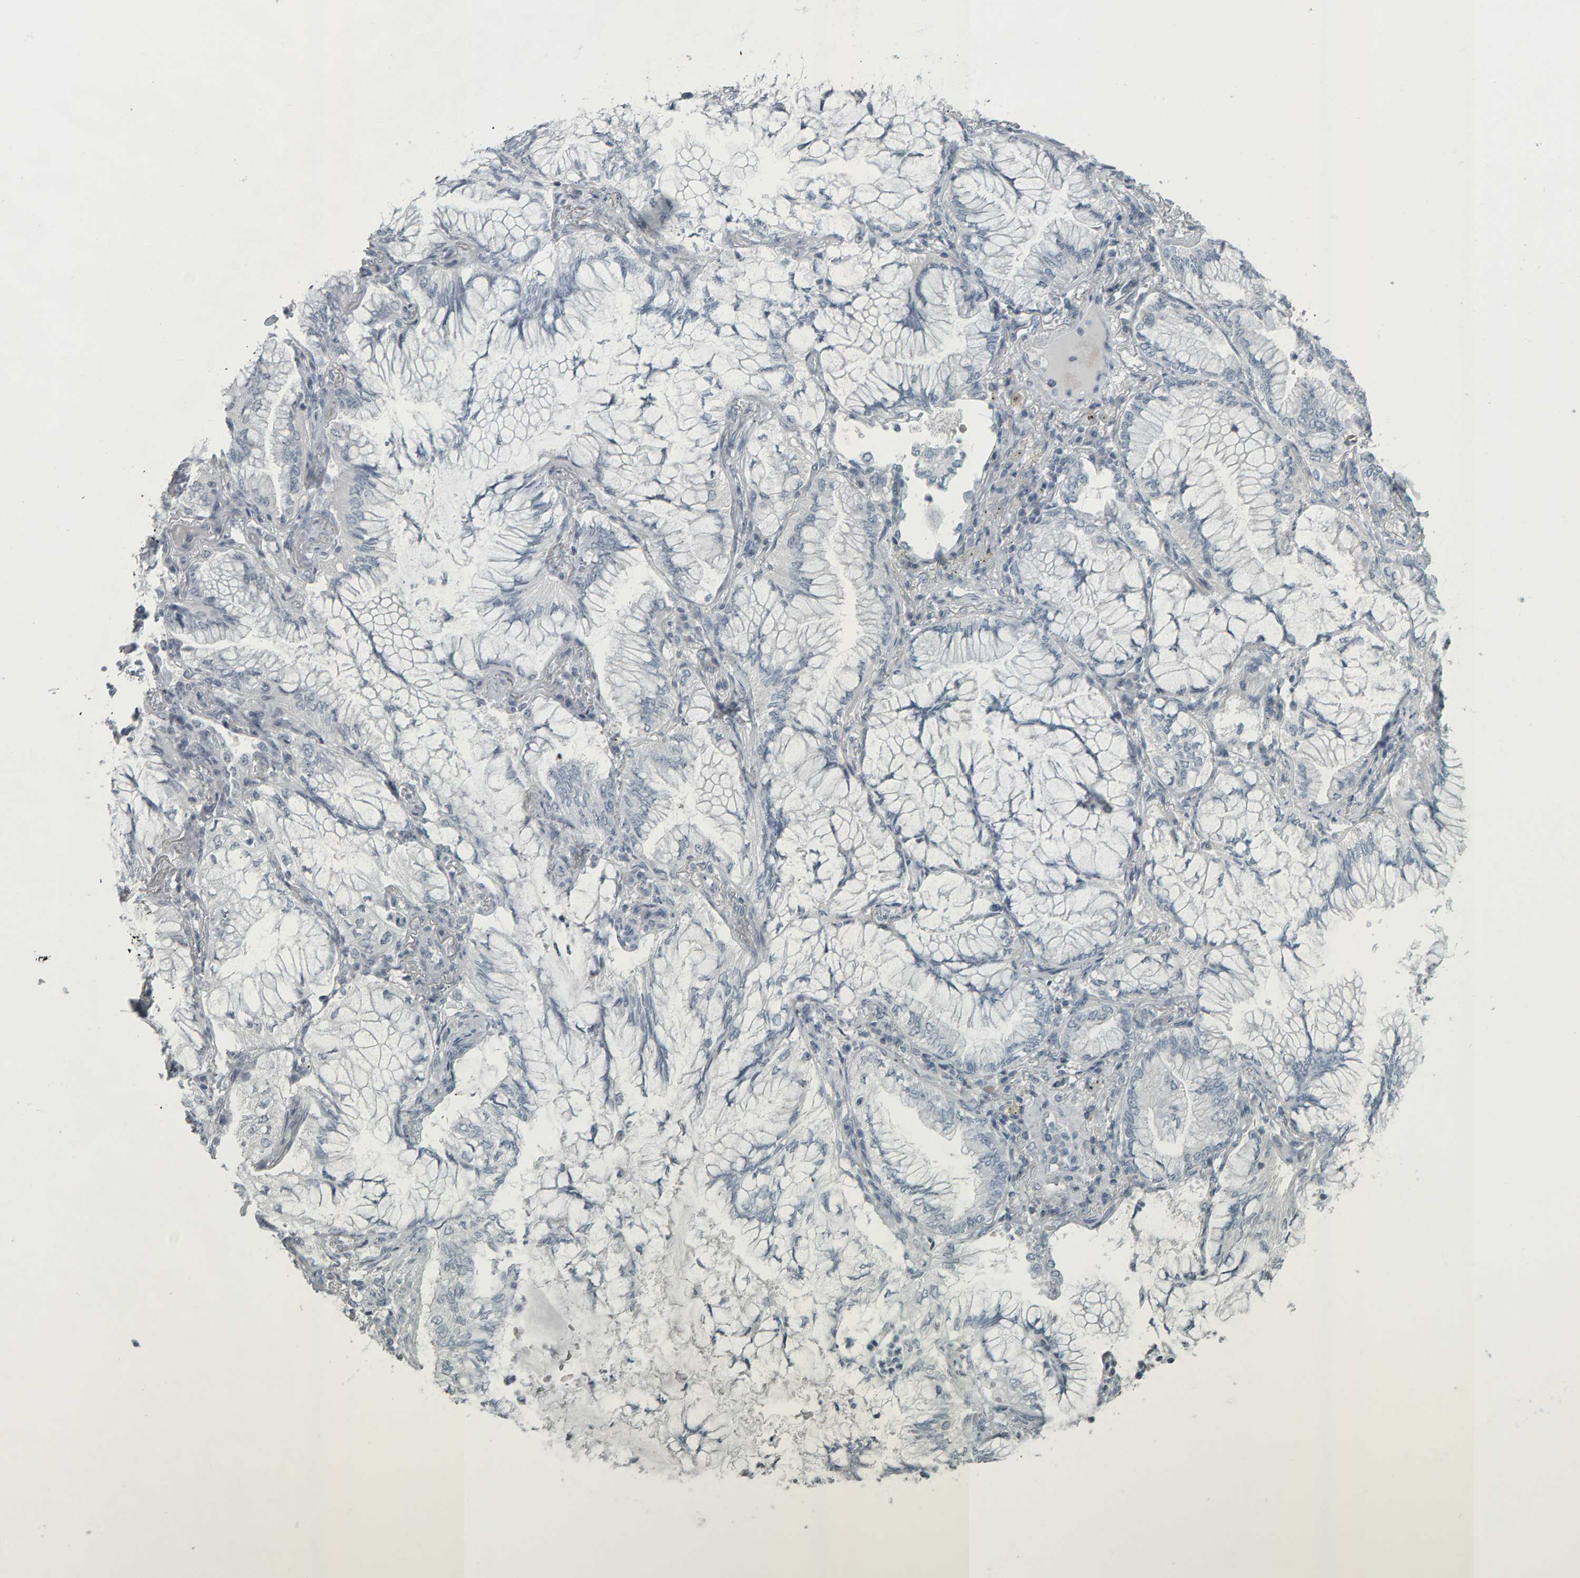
{"staining": {"intensity": "negative", "quantity": "none", "location": "none"}, "tissue": "lung cancer", "cell_type": "Tumor cells", "image_type": "cancer", "snomed": [{"axis": "morphology", "description": "Adenocarcinoma, NOS"}, {"axis": "topography", "description": "Lung"}], "caption": "Immunohistochemical staining of human adenocarcinoma (lung) shows no significant positivity in tumor cells.", "gene": "PYY", "patient": {"sex": "female", "age": 70}}